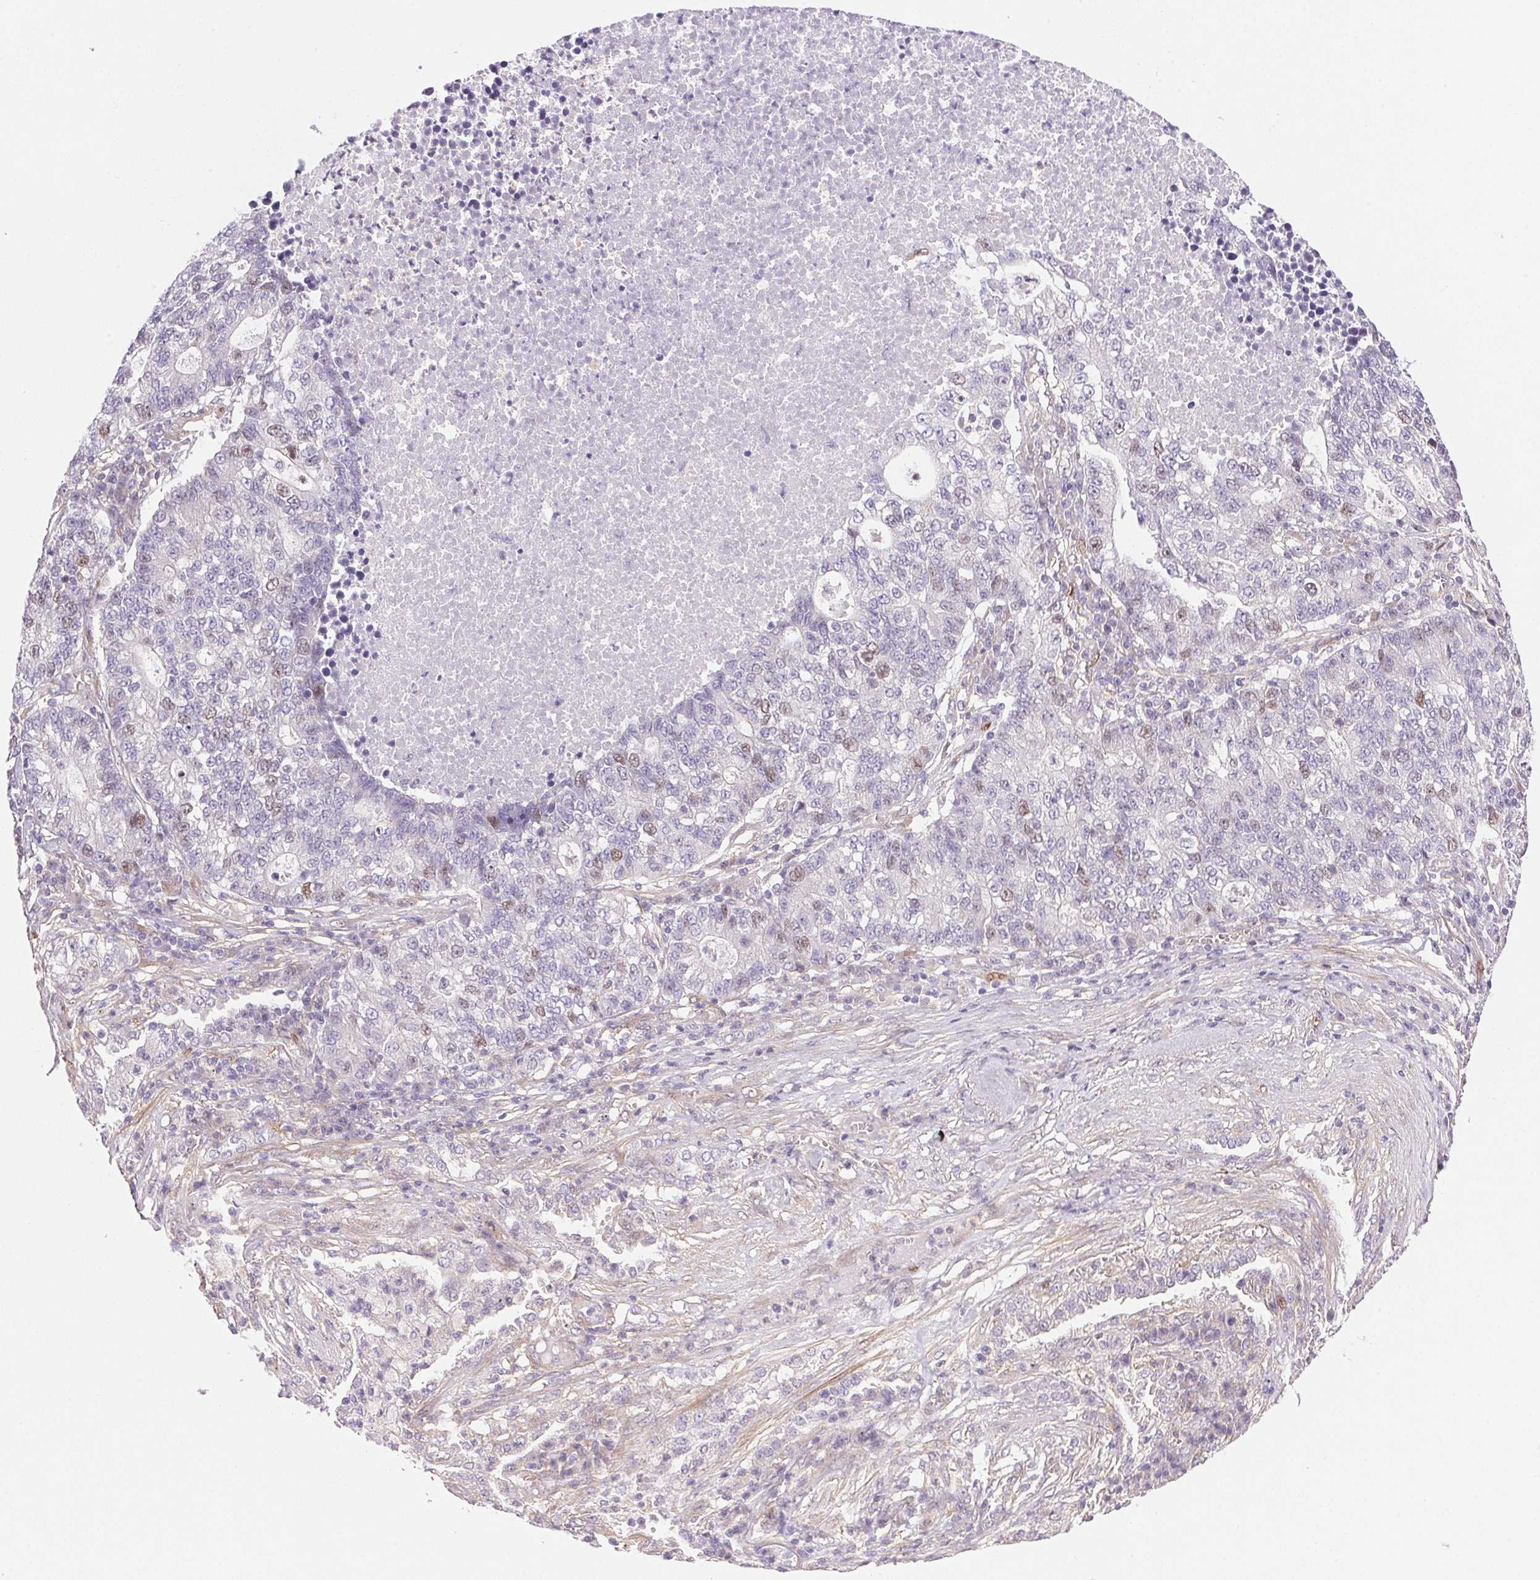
{"staining": {"intensity": "moderate", "quantity": "<25%", "location": "nuclear"}, "tissue": "lung cancer", "cell_type": "Tumor cells", "image_type": "cancer", "snomed": [{"axis": "morphology", "description": "Adenocarcinoma, NOS"}, {"axis": "topography", "description": "Lung"}], "caption": "The photomicrograph reveals a brown stain indicating the presence of a protein in the nuclear of tumor cells in lung cancer (adenocarcinoma).", "gene": "SMTN", "patient": {"sex": "male", "age": 57}}